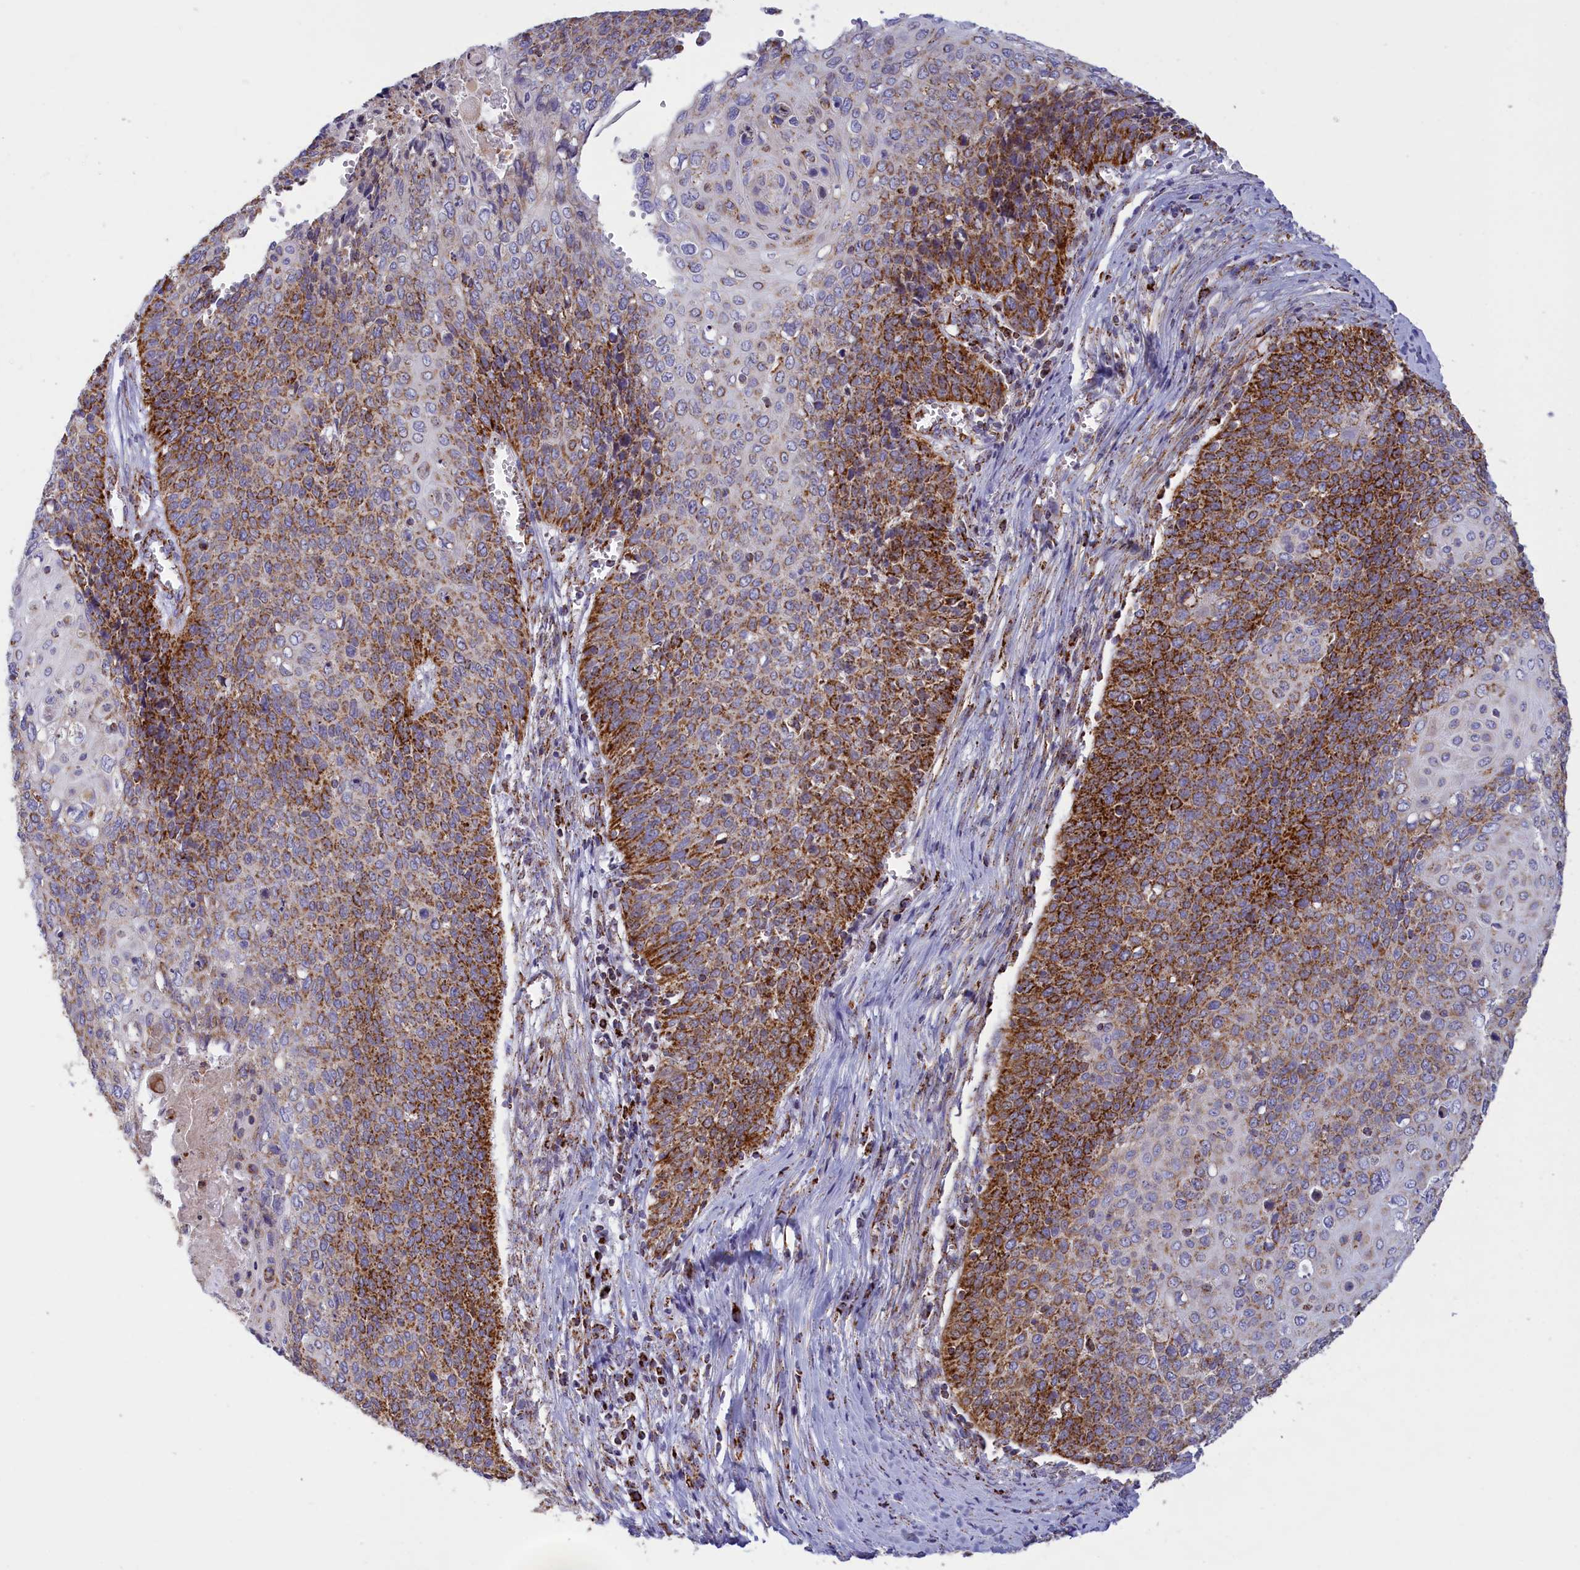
{"staining": {"intensity": "strong", "quantity": "25%-75%", "location": "cytoplasmic/membranous"}, "tissue": "cervical cancer", "cell_type": "Tumor cells", "image_type": "cancer", "snomed": [{"axis": "morphology", "description": "Squamous cell carcinoma, NOS"}, {"axis": "topography", "description": "Cervix"}], "caption": "Human cervical cancer stained with a brown dye shows strong cytoplasmic/membranous positive positivity in about 25%-75% of tumor cells.", "gene": "ISOC2", "patient": {"sex": "female", "age": 39}}